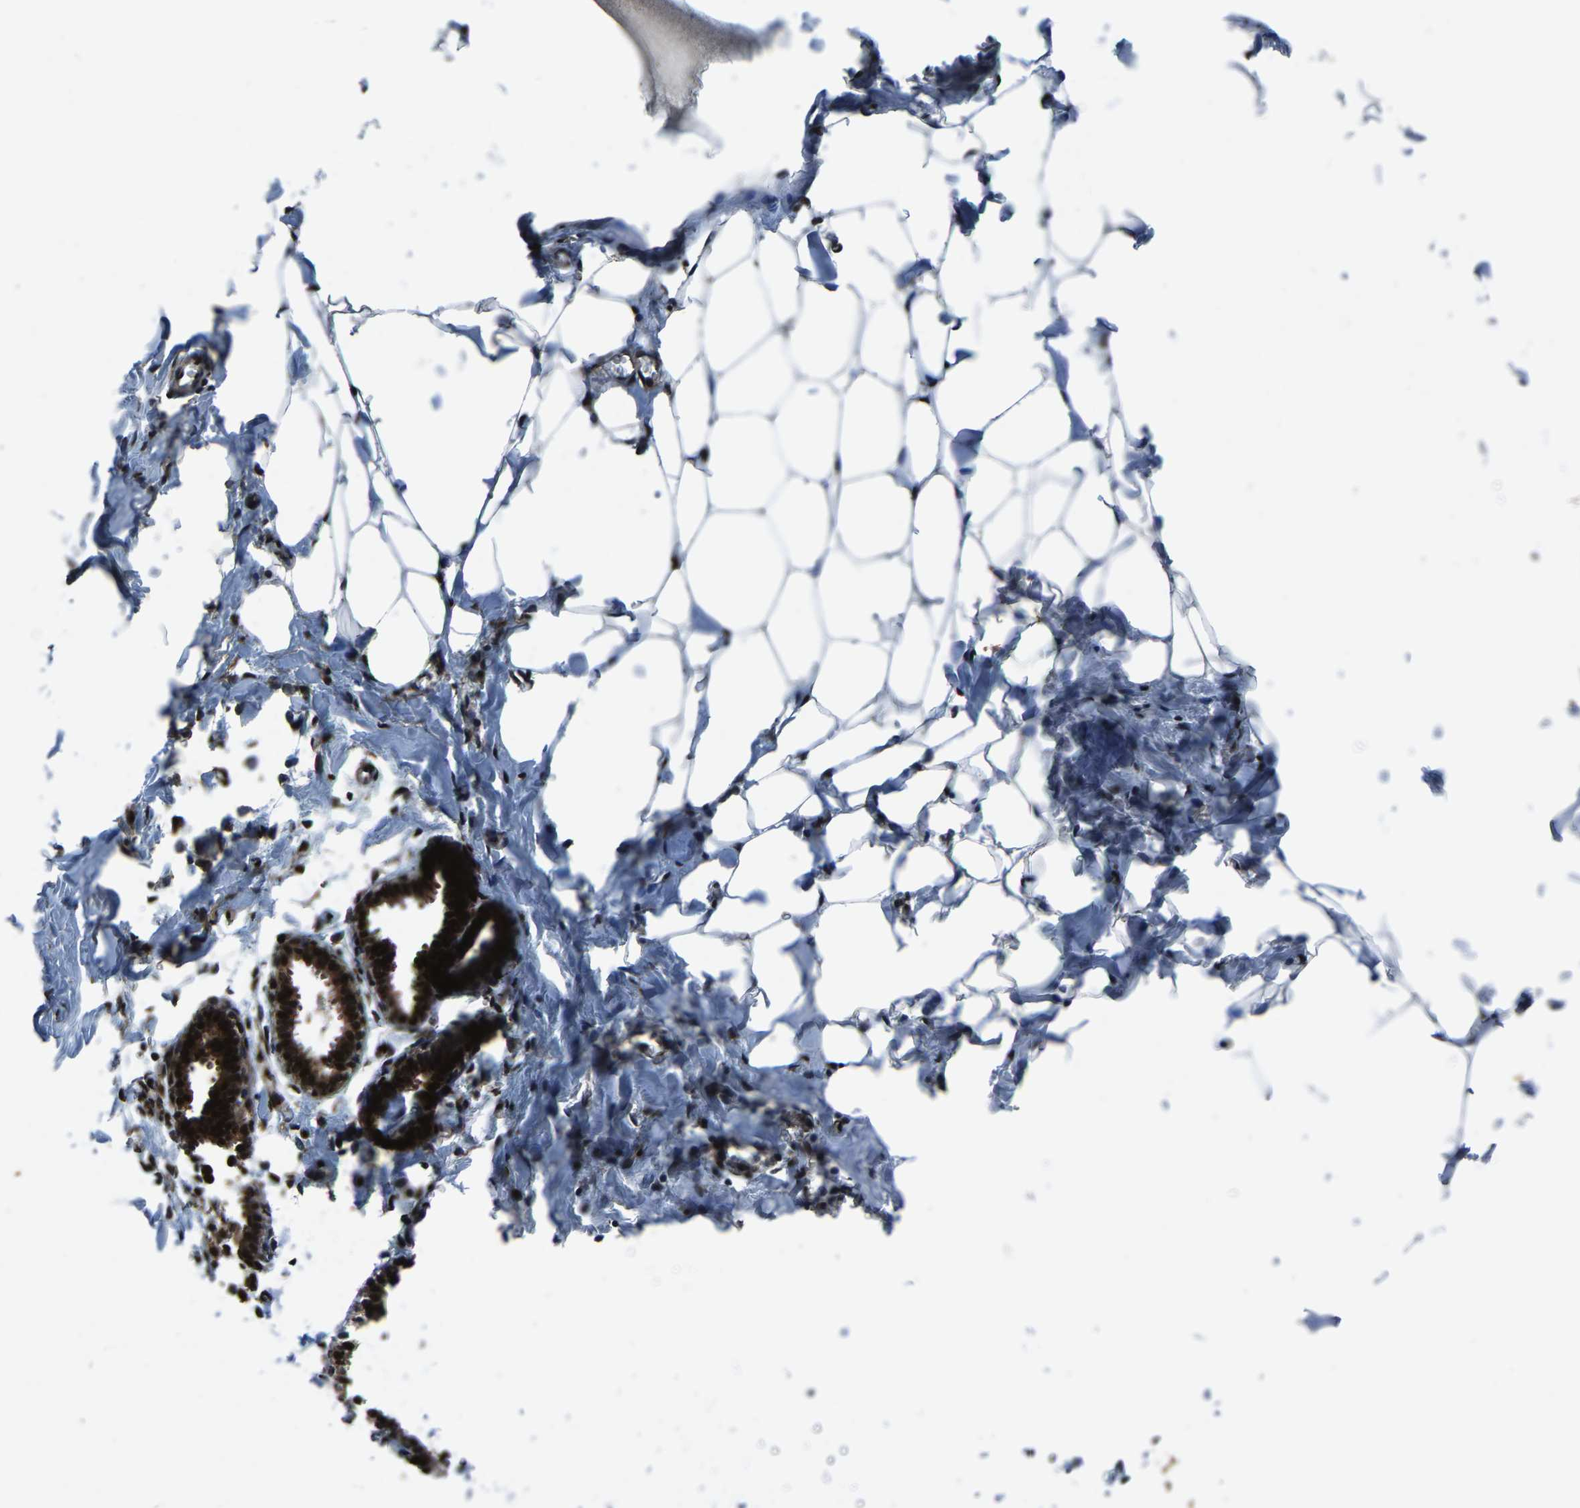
{"staining": {"intensity": "strong", "quantity": ">75%", "location": "nuclear"}, "tissue": "breast", "cell_type": "Adipocytes", "image_type": "normal", "snomed": [{"axis": "morphology", "description": "Normal tissue, NOS"}, {"axis": "topography", "description": "Breast"}], "caption": "Adipocytes show high levels of strong nuclear expression in approximately >75% of cells in normal human breast.", "gene": "ATXN3", "patient": {"sex": "female", "age": 27}}